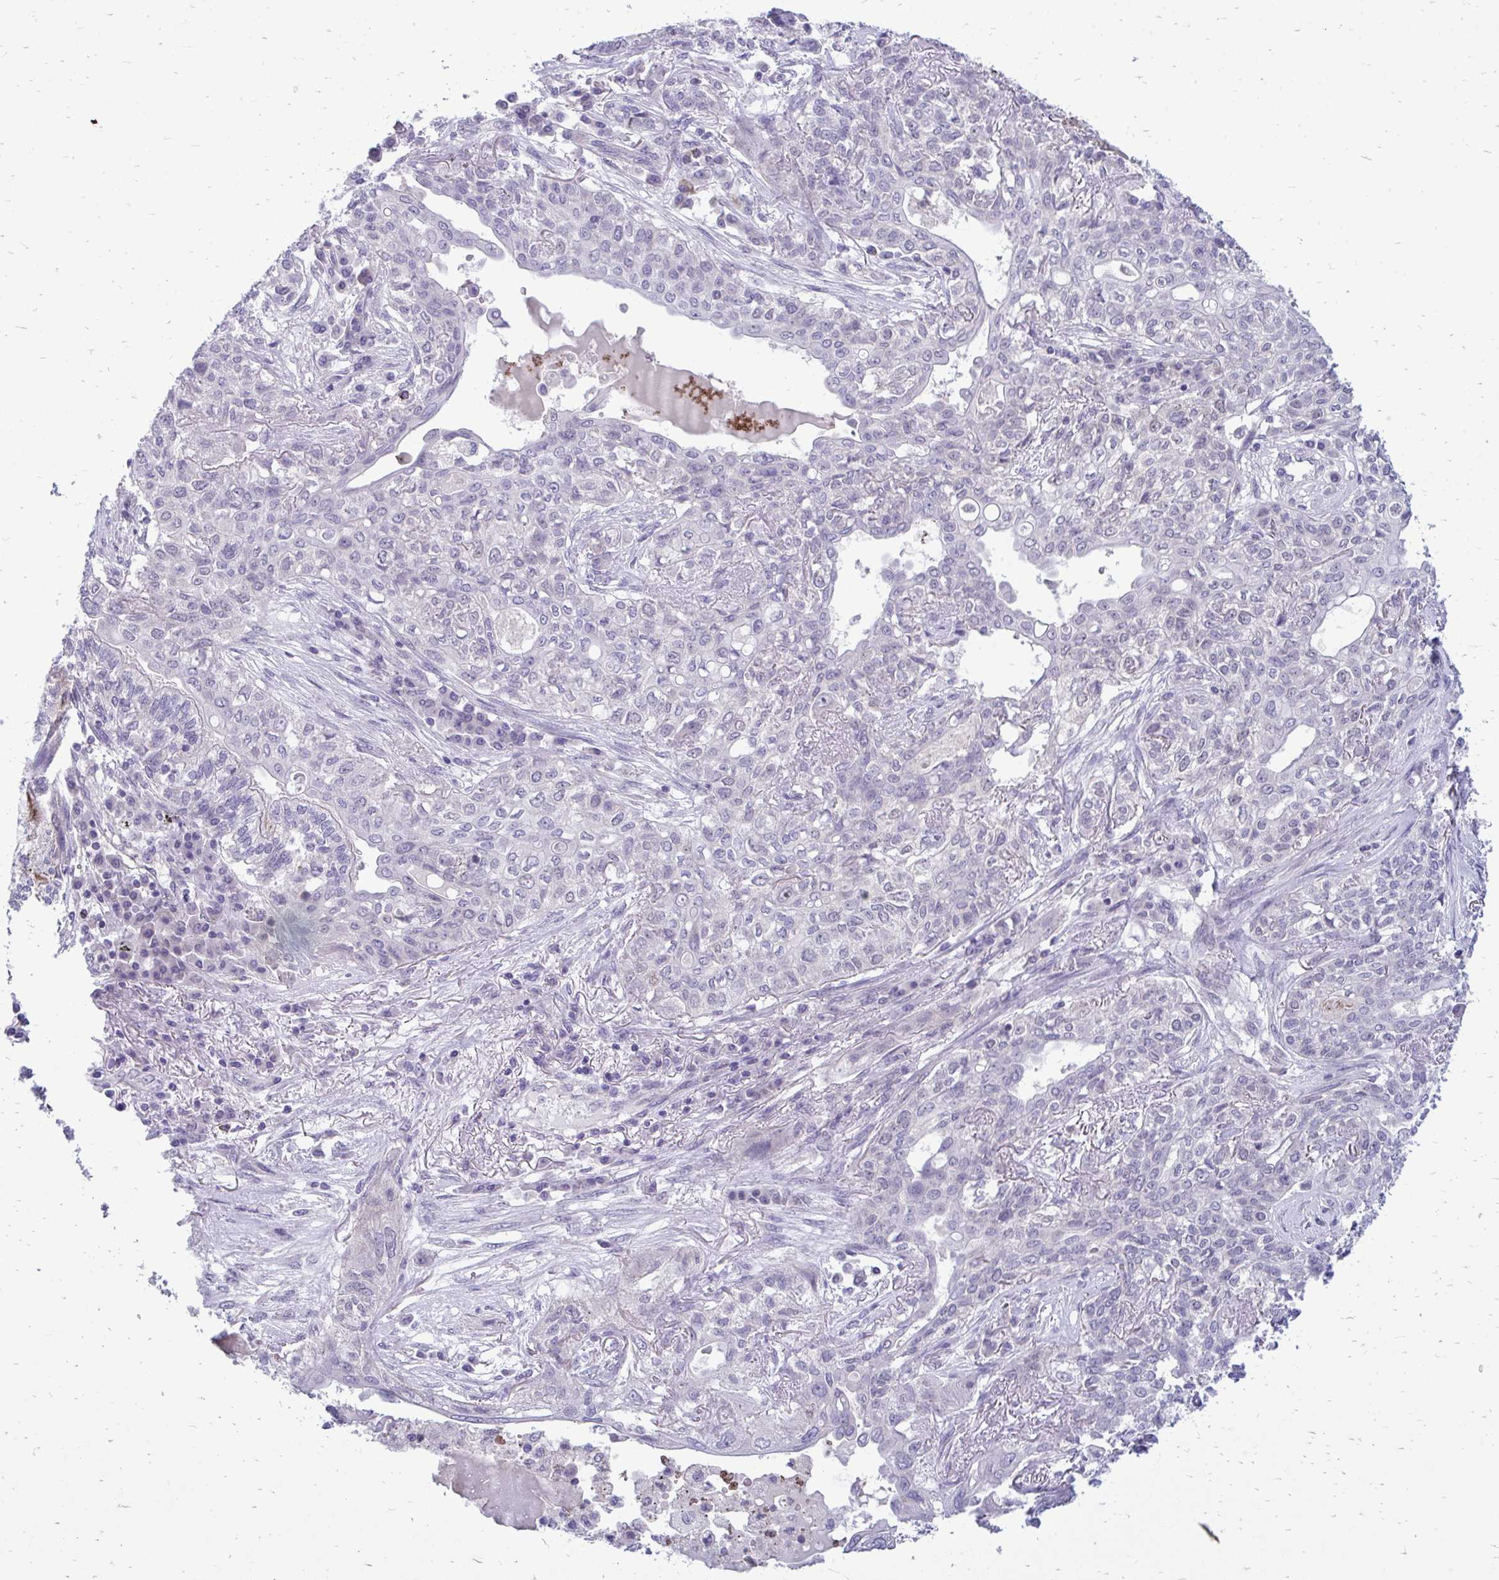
{"staining": {"intensity": "negative", "quantity": "none", "location": "none"}, "tissue": "lung cancer", "cell_type": "Tumor cells", "image_type": "cancer", "snomed": [{"axis": "morphology", "description": "Squamous cell carcinoma, NOS"}, {"axis": "topography", "description": "Lung"}], "caption": "This is an immunohistochemistry image of human squamous cell carcinoma (lung). There is no positivity in tumor cells.", "gene": "ACSL5", "patient": {"sex": "female", "age": 70}}